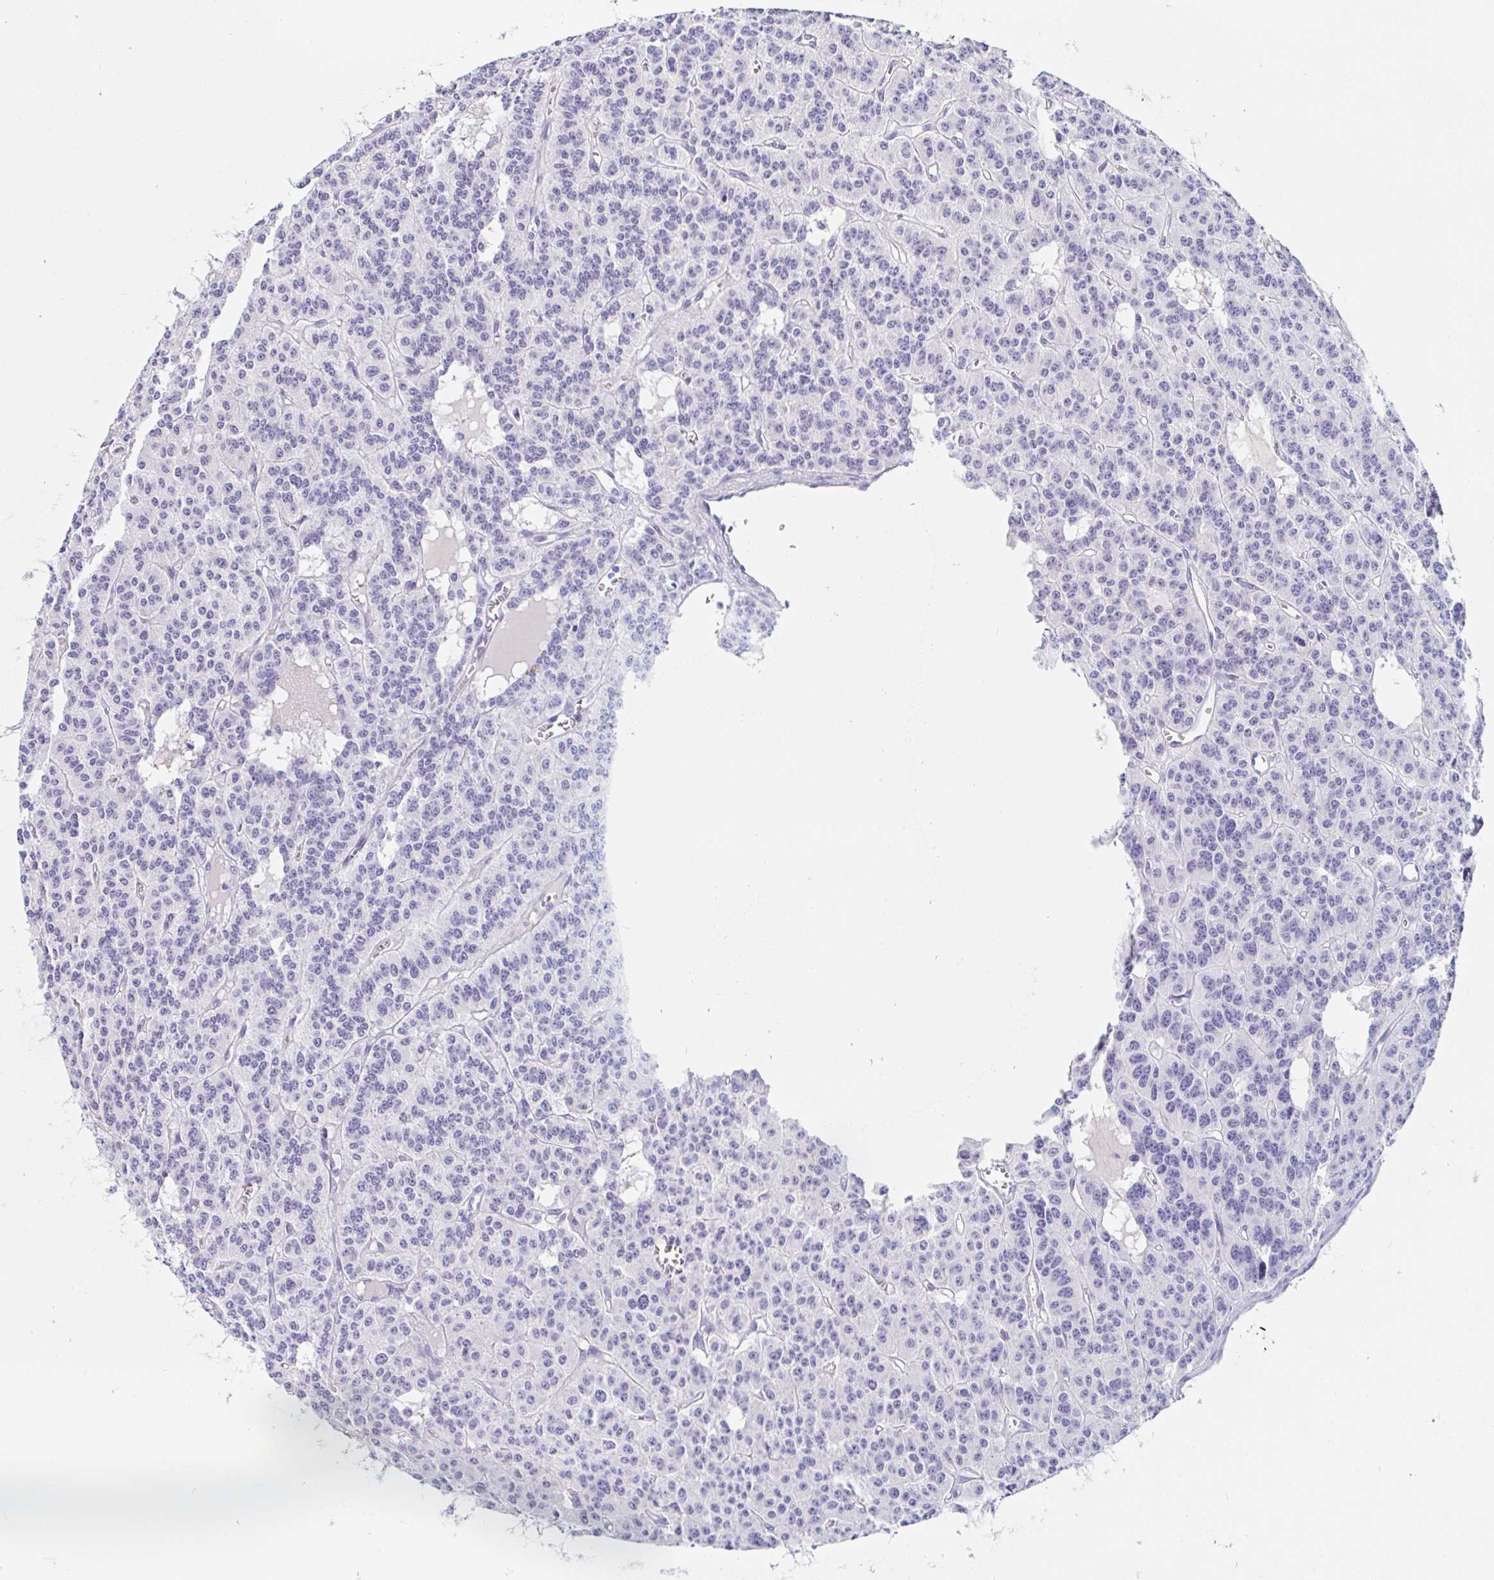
{"staining": {"intensity": "negative", "quantity": "none", "location": "none"}, "tissue": "carcinoid", "cell_type": "Tumor cells", "image_type": "cancer", "snomed": [{"axis": "morphology", "description": "Carcinoid, malignant, NOS"}, {"axis": "topography", "description": "Lung"}], "caption": "Human malignant carcinoid stained for a protein using immunohistochemistry (IHC) shows no positivity in tumor cells.", "gene": "TEX44", "patient": {"sex": "female", "age": 71}}